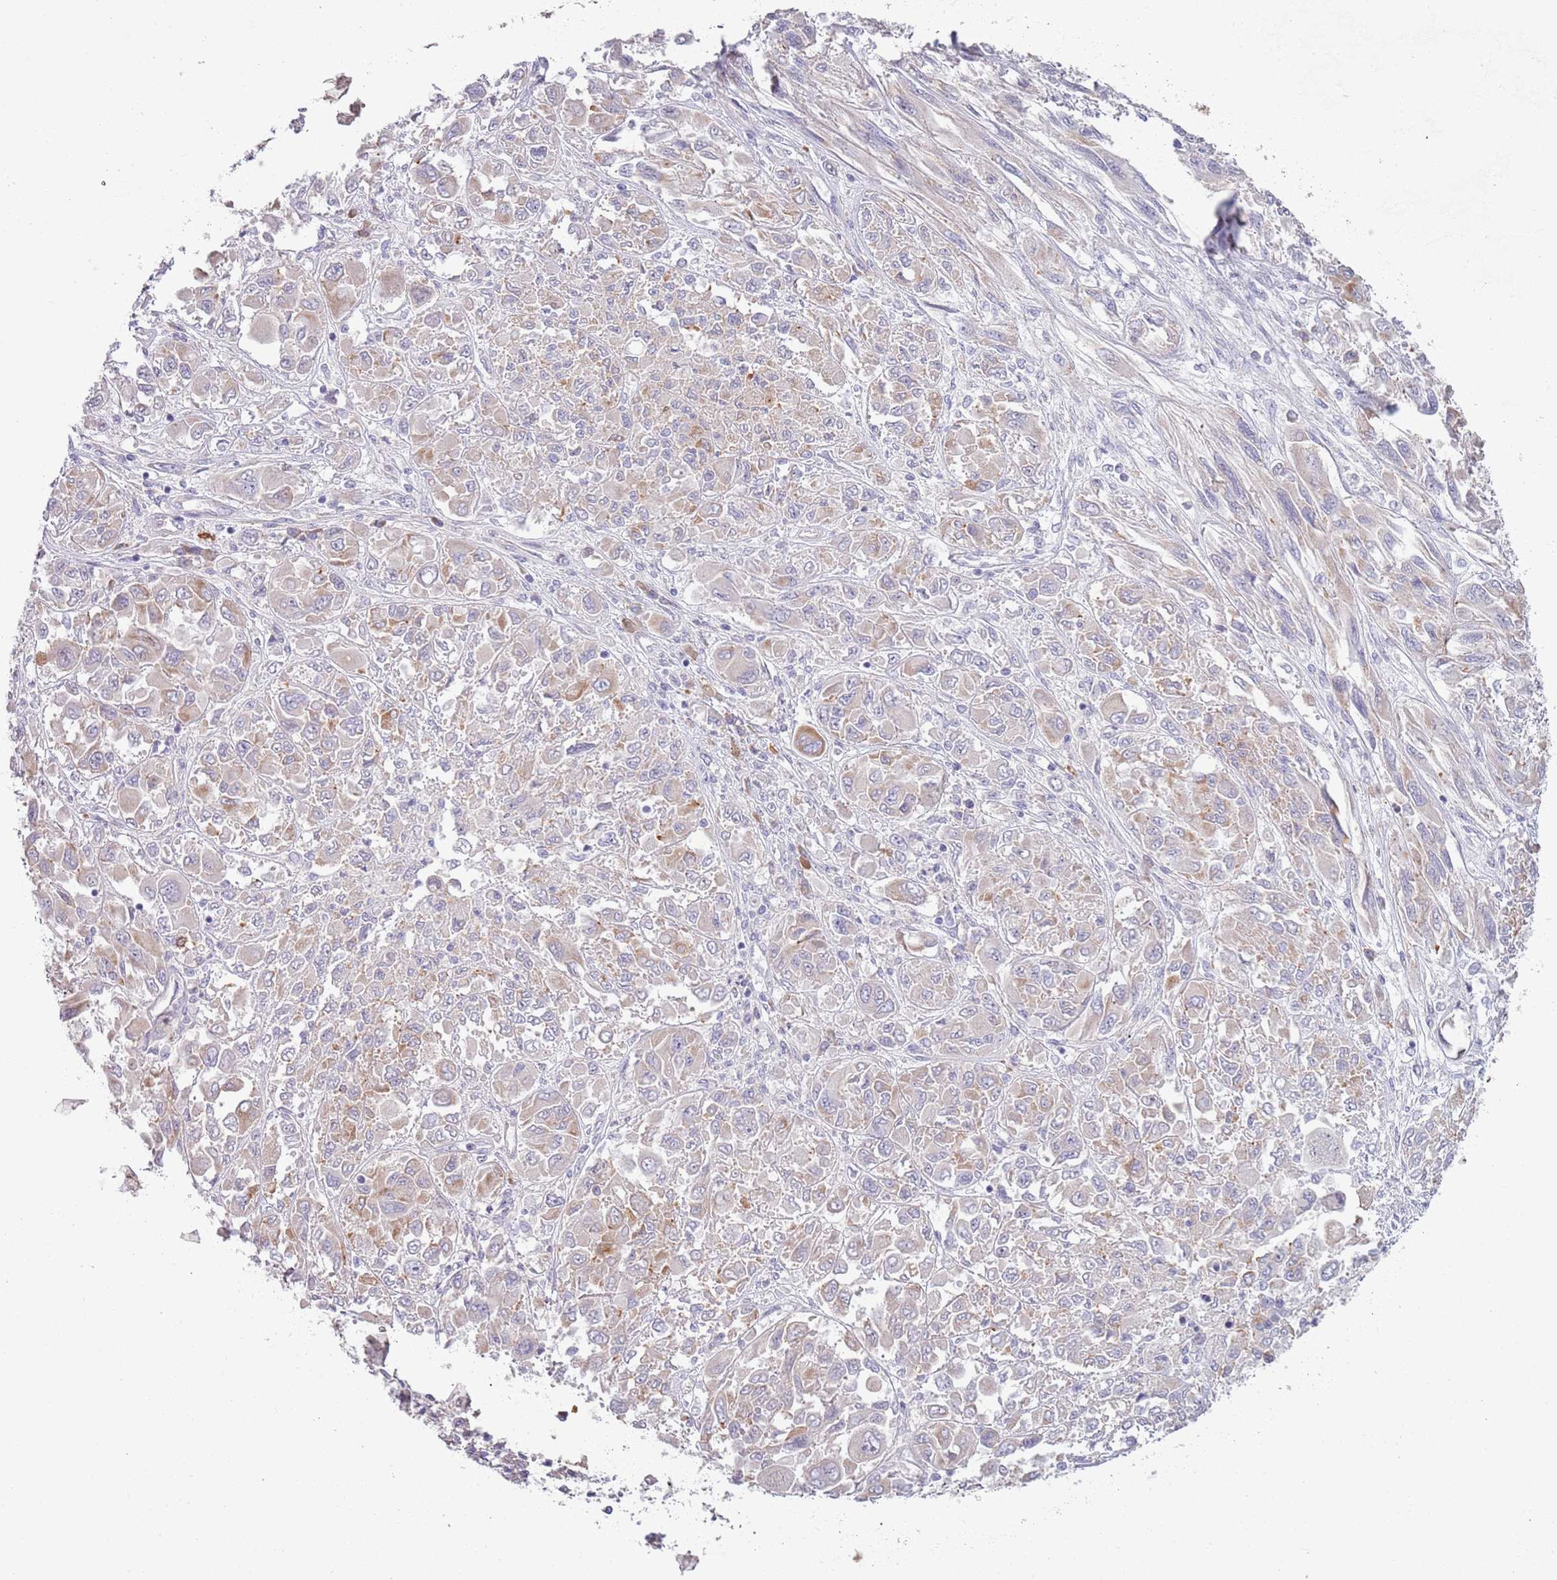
{"staining": {"intensity": "weak", "quantity": "25%-75%", "location": "cytoplasmic/membranous"}, "tissue": "melanoma", "cell_type": "Tumor cells", "image_type": "cancer", "snomed": [{"axis": "morphology", "description": "Malignant melanoma, NOS"}, {"axis": "topography", "description": "Skin"}], "caption": "A low amount of weak cytoplasmic/membranous staining is present in about 25%-75% of tumor cells in melanoma tissue.", "gene": "LTB", "patient": {"sex": "female", "age": 91}}